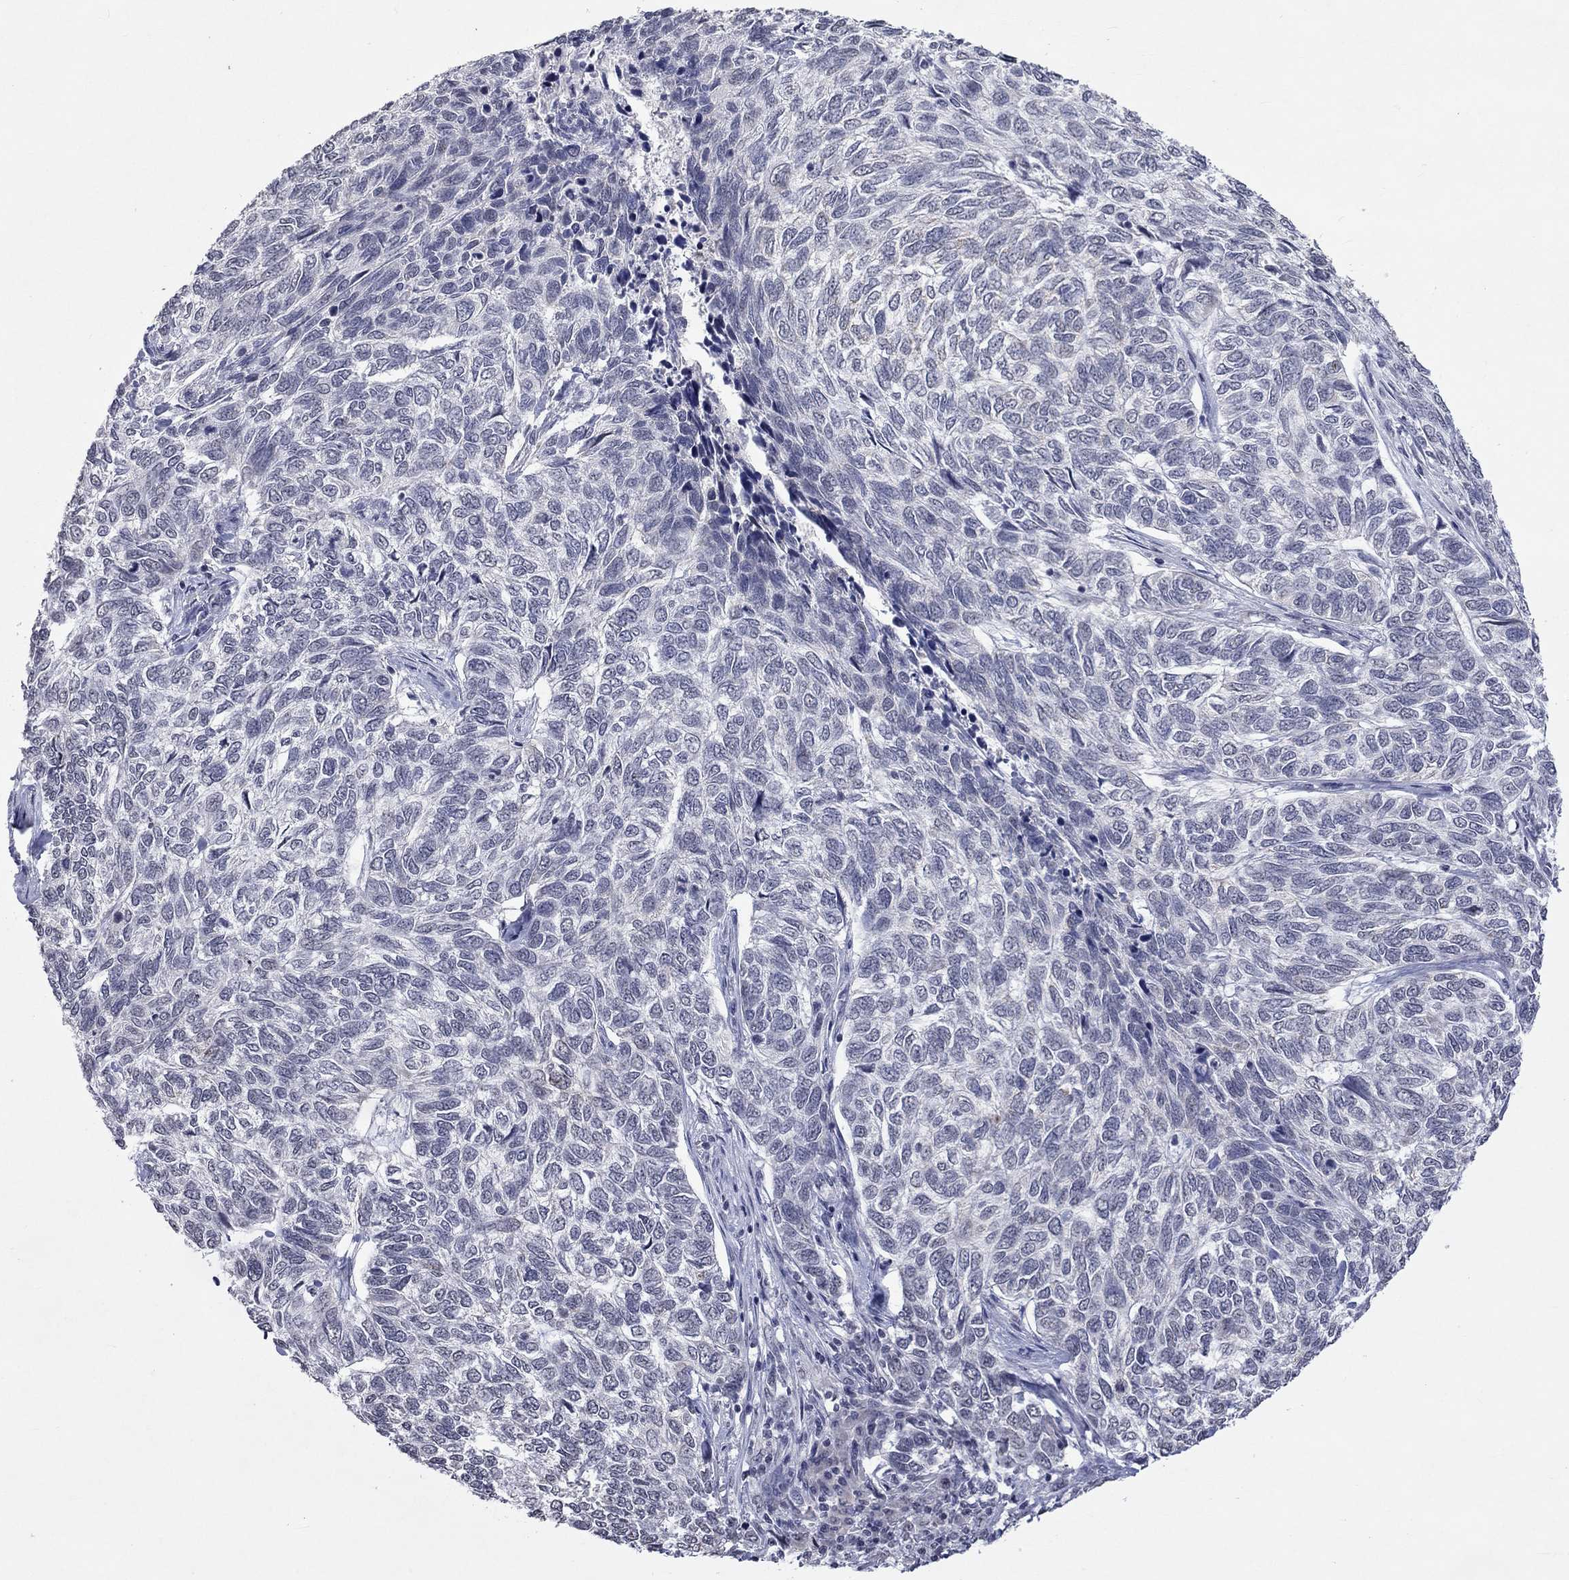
{"staining": {"intensity": "negative", "quantity": "none", "location": "none"}, "tissue": "skin cancer", "cell_type": "Tumor cells", "image_type": "cancer", "snomed": [{"axis": "morphology", "description": "Basal cell carcinoma"}, {"axis": "topography", "description": "Skin"}], "caption": "Tumor cells show no significant protein staining in basal cell carcinoma (skin).", "gene": "TMEM143", "patient": {"sex": "female", "age": 65}}